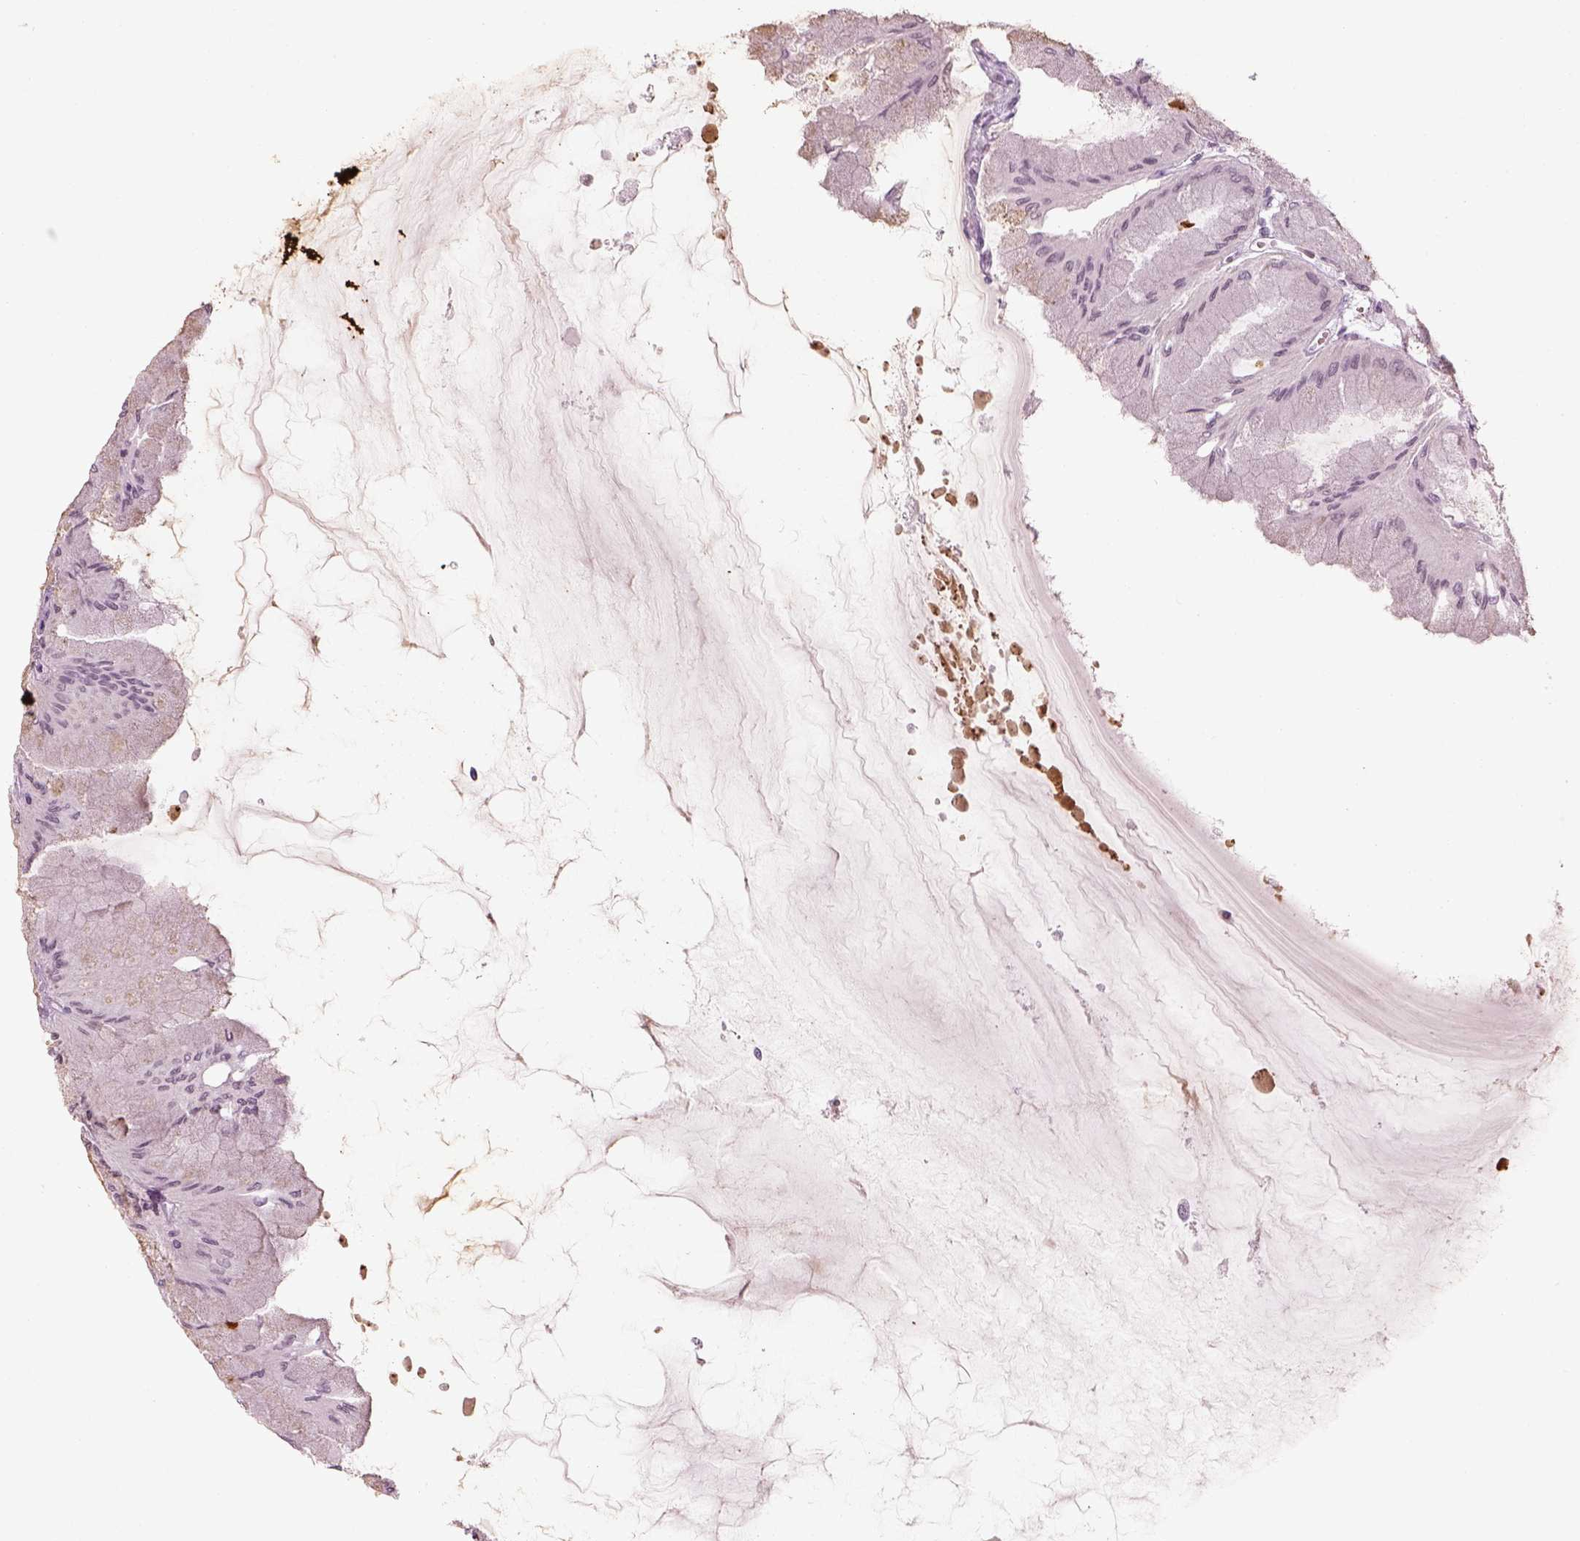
{"staining": {"intensity": "weak", "quantity": "<25%", "location": "cytoplasmic/membranous"}, "tissue": "stomach", "cell_type": "Glandular cells", "image_type": "normal", "snomed": [{"axis": "morphology", "description": "Normal tissue, NOS"}, {"axis": "topography", "description": "Stomach, upper"}], "caption": "Immunohistochemistry of benign stomach displays no positivity in glandular cells. (Stains: DAB (3,3'-diaminobenzidine) immunohistochemistry (IHC) with hematoxylin counter stain, Microscopy: brightfield microscopy at high magnification).", "gene": "KCNG2", "patient": {"sex": "male", "age": 60}}